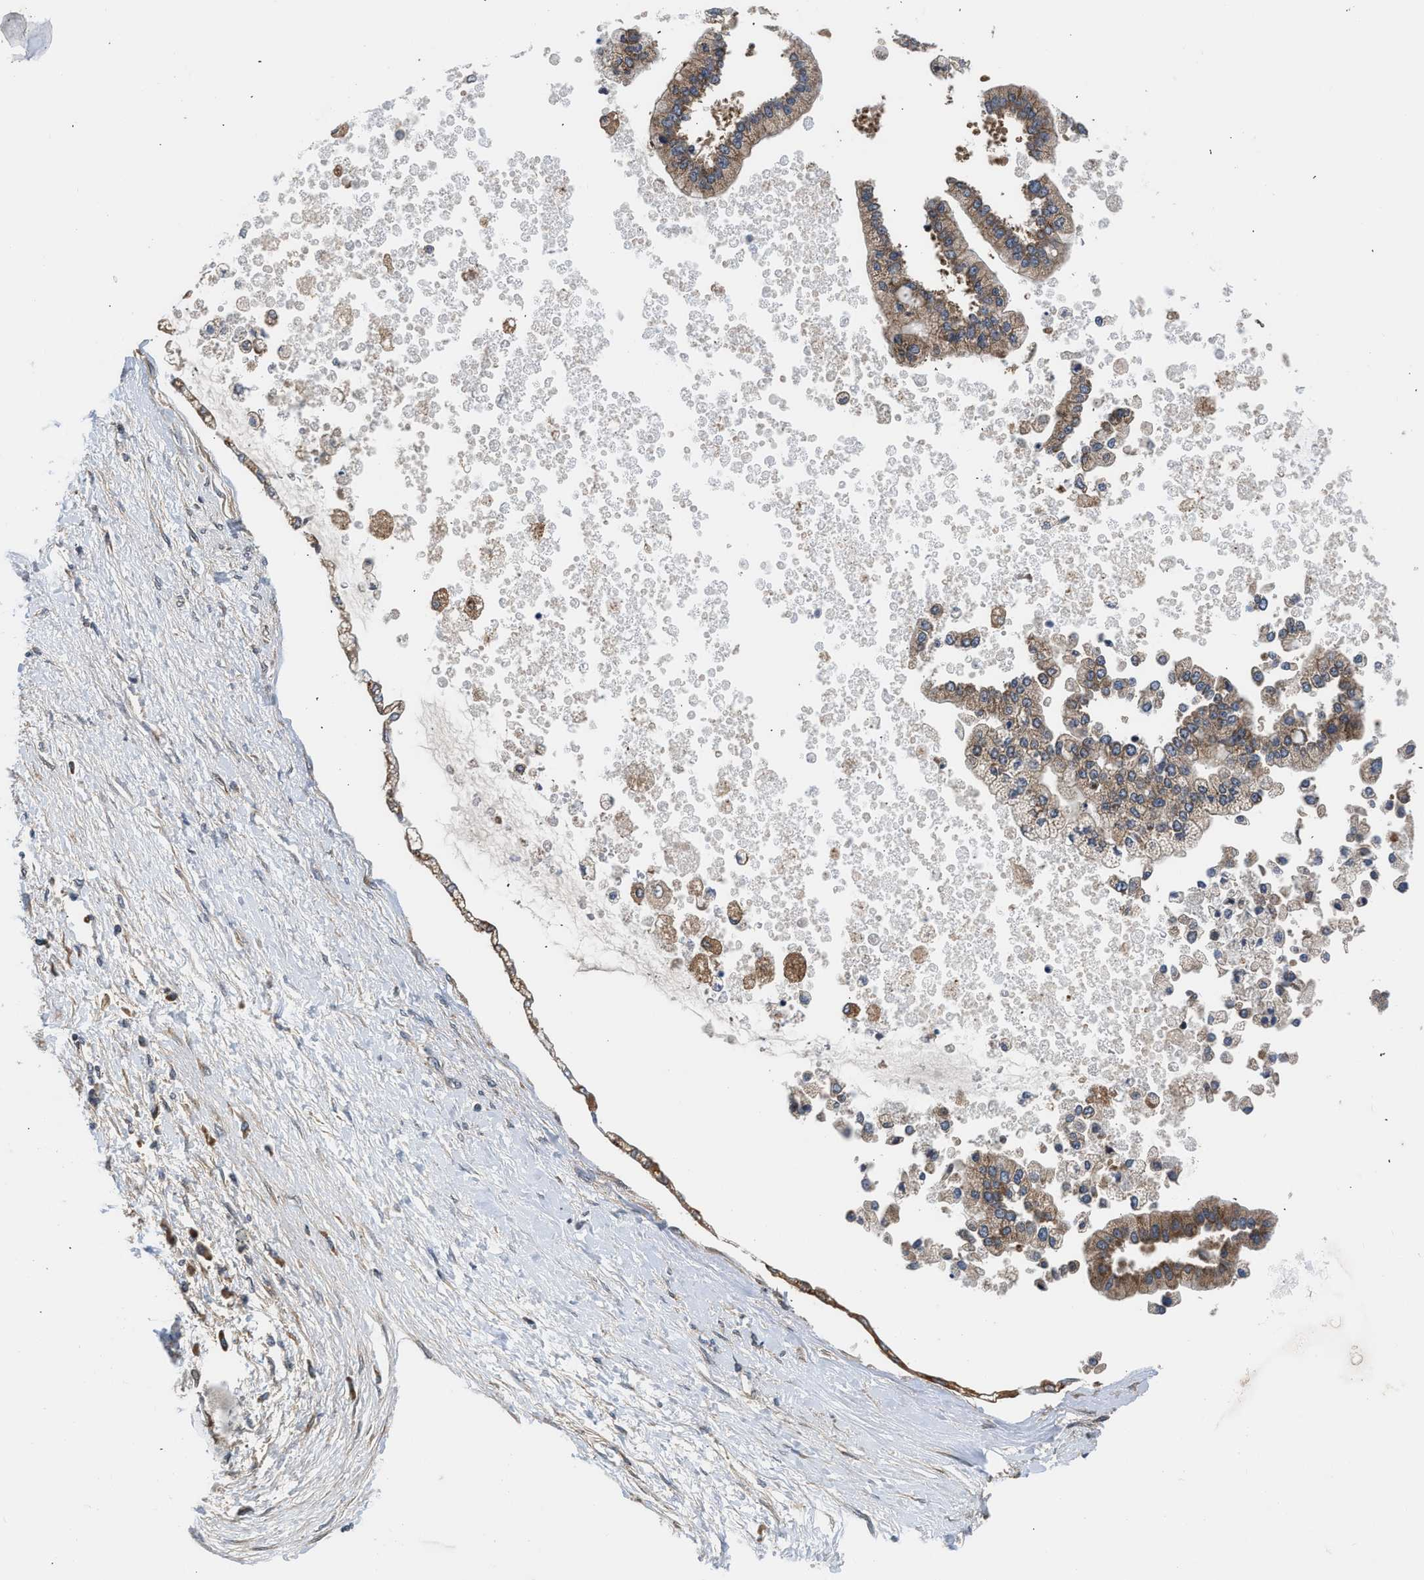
{"staining": {"intensity": "moderate", "quantity": ">75%", "location": "cytoplasmic/membranous"}, "tissue": "liver cancer", "cell_type": "Tumor cells", "image_type": "cancer", "snomed": [{"axis": "morphology", "description": "Cholangiocarcinoma"}, {"axis": "topography", "description": "Liver"}], "caption": "Moderate cytoplasmic/membranous expression for a protein is present in approximately >75% of tumor cells of cholangiocarcinoma (liver) using IHC.", "gene": "POLG2", "patient": {"sex": "male", "age": 50}}